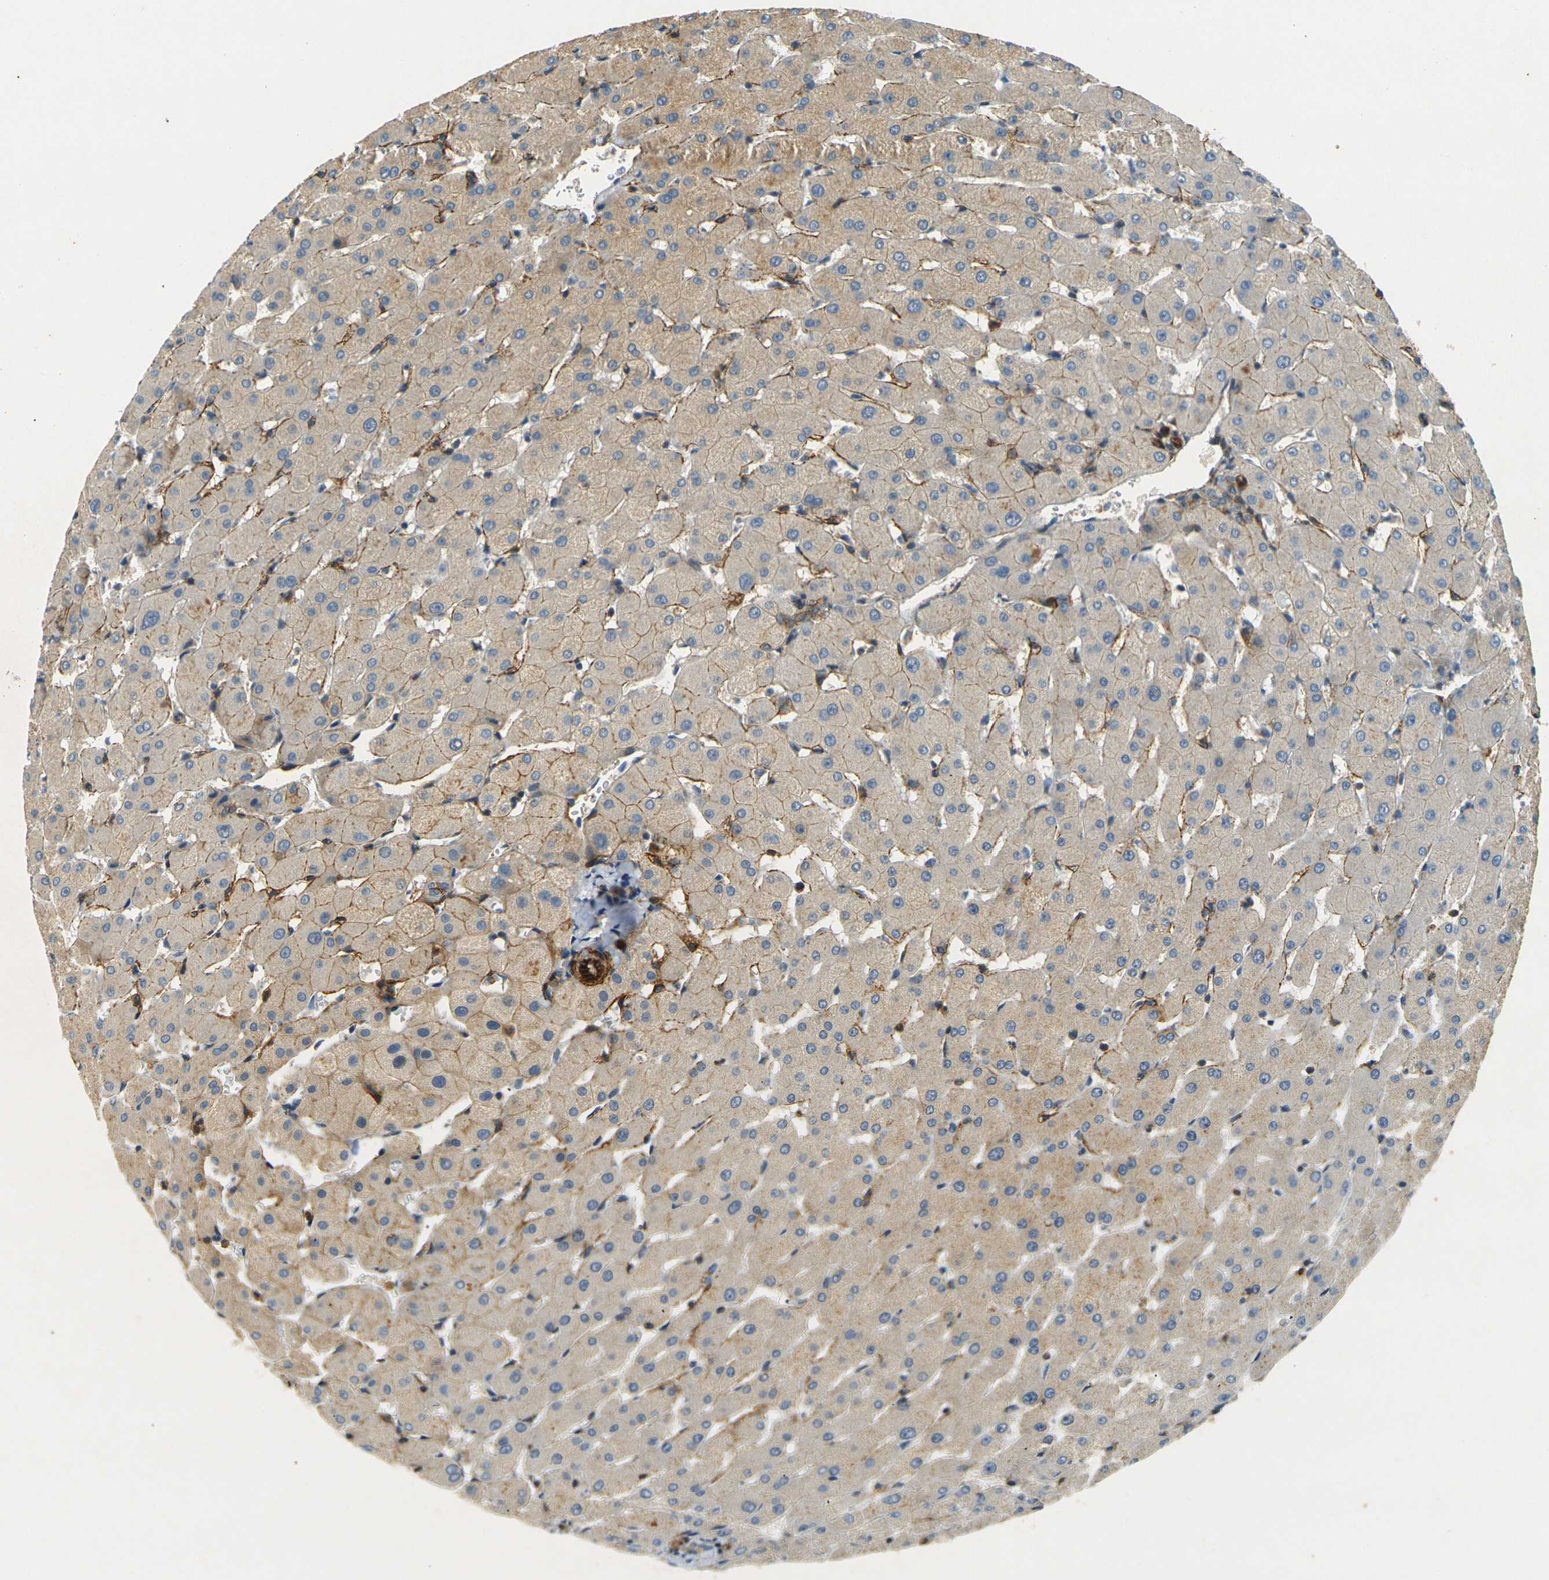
{"staining": {"intensity": "moderate", "quantity": "<25%", "location": "cytoplasmic/membranous"}, "tissue": "liver", "cell_type": "Cholangiocytes", "image_type": "normal", "snomed": [{"axis": "morphology", "description": "Normal tissue, NOS"}, {"axis": "topography", "description": "Liver"}], "caption": "Protein staining of benign liver displays moderate cytoplasmic/membranous positivity in approximately <25% of cholangiocytes. Using DAB (3,3'-diaminobenzidine) (brown) and hematoxylin (blue) stains, captured at high magnification using brightfield microscopy.", "gene": "EPHA7", "patient": {"sex": "female", "age": 63}}